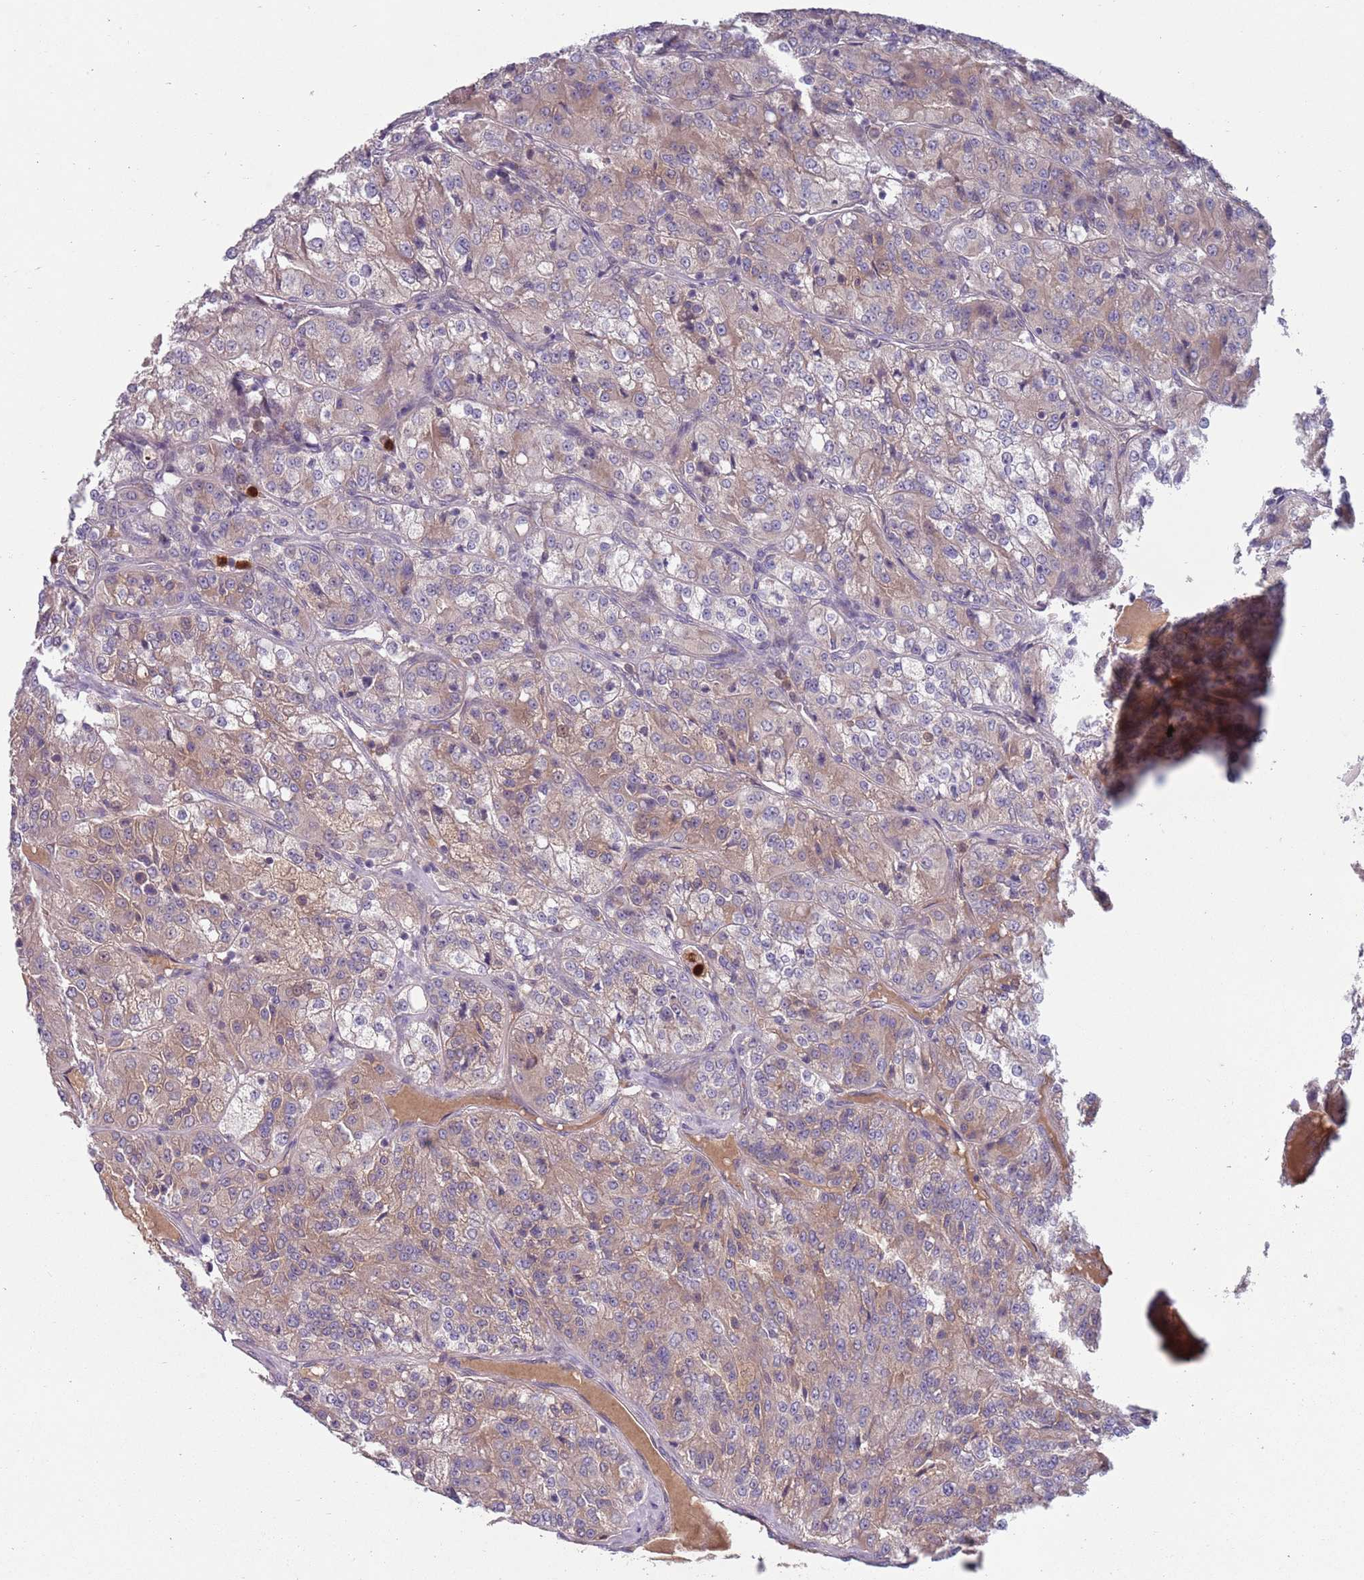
{"staining": {"intensity": "weak", "quantity": "25%-75%", "location": "cytoplasmic/membranous"}, "tissue": "renal cancer", "cell_type": "Tumor cells", "image_type": "cancer", "snomed": [{"axis": "morphology", "description": "Adenocarcinoma, NOS"}, {"axis": "topography", "description": "Kidney"}], "caption": "IHC (DAB) staining of human adenocarcinoma (renal) shows weak cytoplasmic/membranous protein staining in approximately 25%-75% of tumor cells. (DAB = brown stain, brightfield microscopy at high magnification).", "gene": "TYW1", "patient": {"sex": "female", "age": 63}}